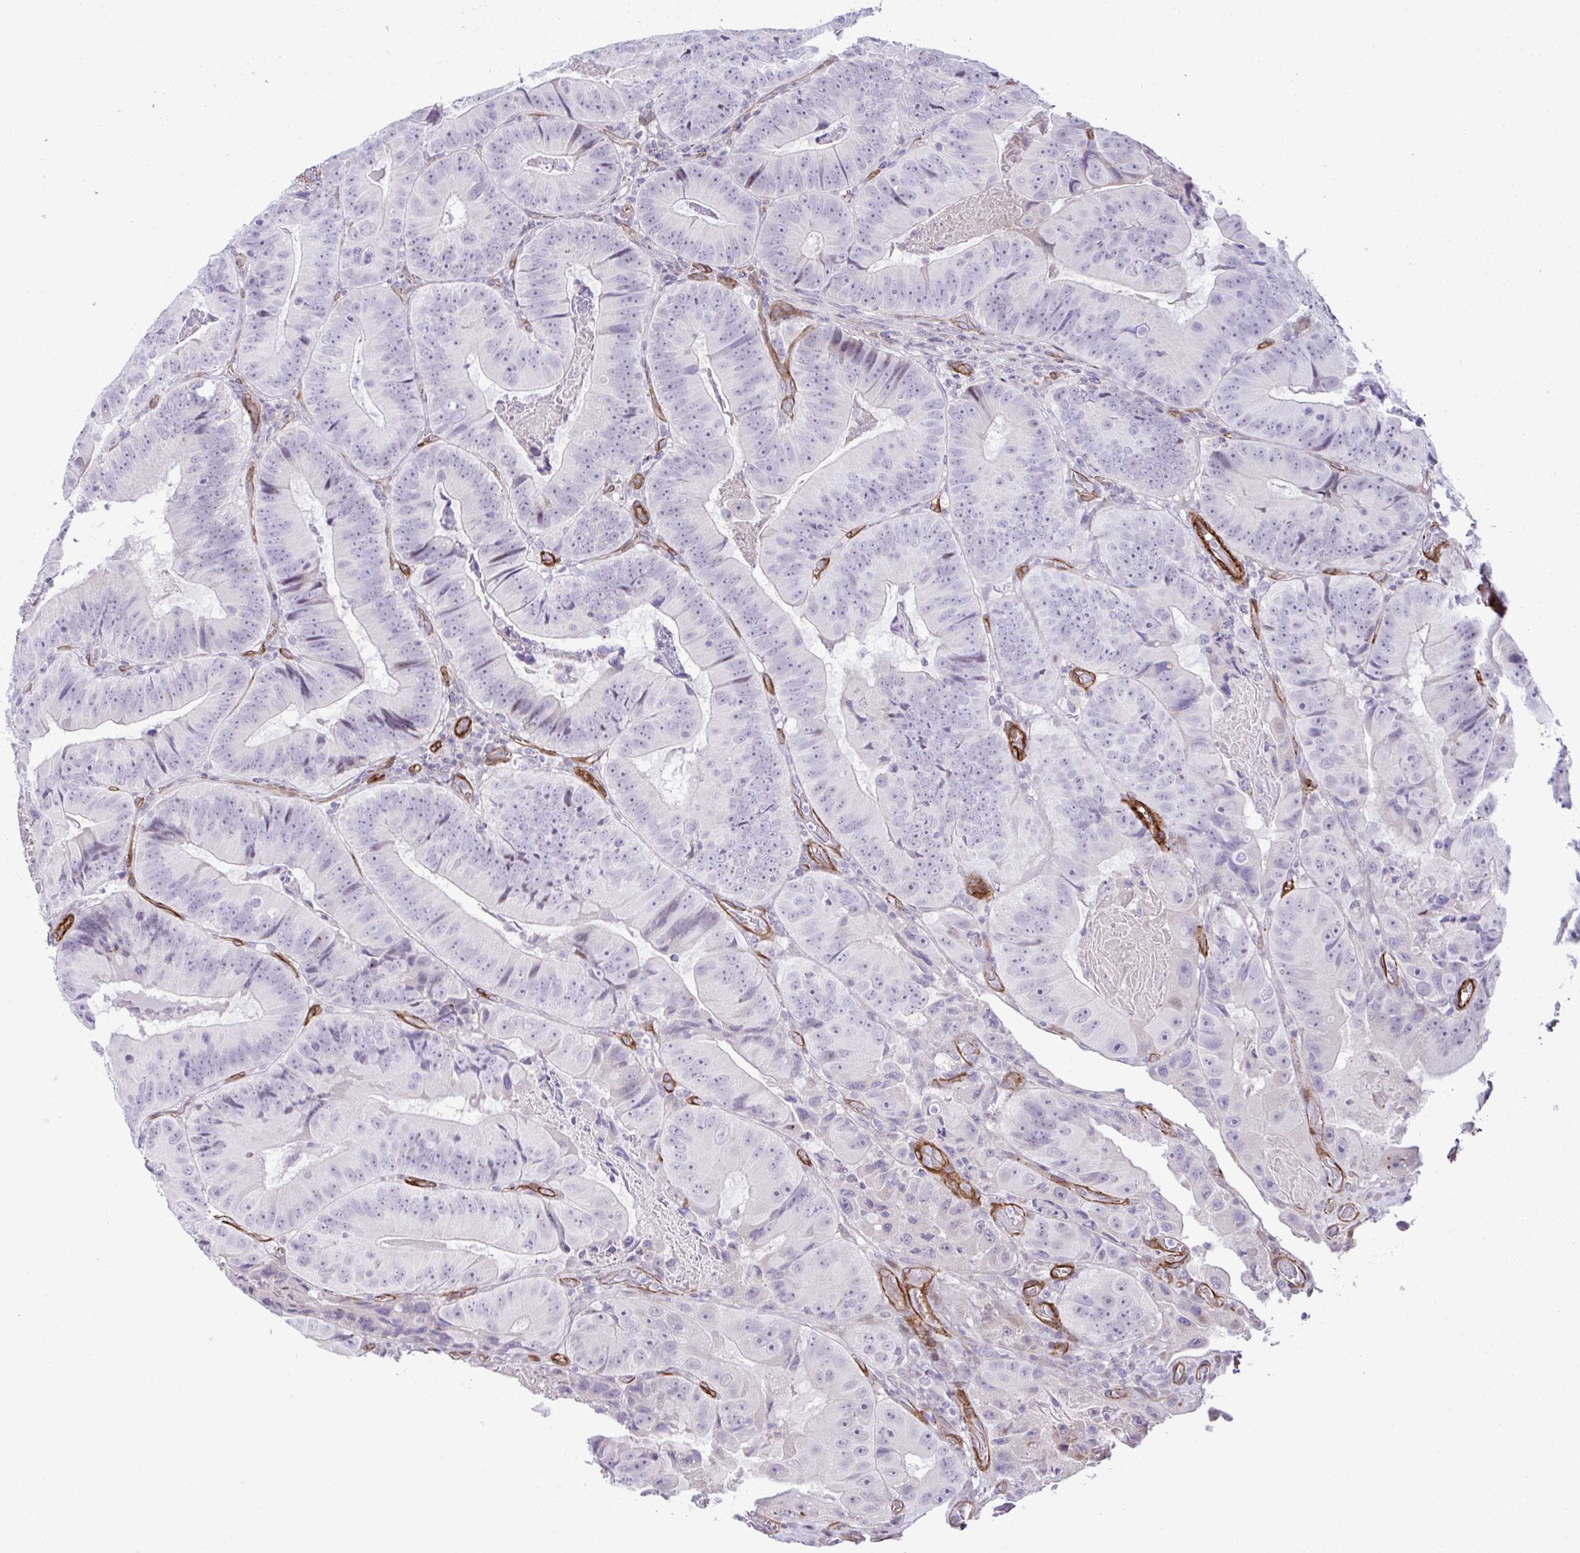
{"staining": {"intensity": "negative", "quantity": "none", "location": "none"}, "tissue": "colorectal cancer", "cell_type": "Tumor cells", "image_type": "cancer", "snomed": [{"axis": "morphology", "description": "Adenocarcinoma, NOS"}, {"axis": "topography", "description": "Colon"}], "caption": "Immunohistochemical staining of colorectal cancer exhibits no significant expression in tumor cells.", "gene": "FBXO34", "patient": {"sex": "female", "age": 86}}